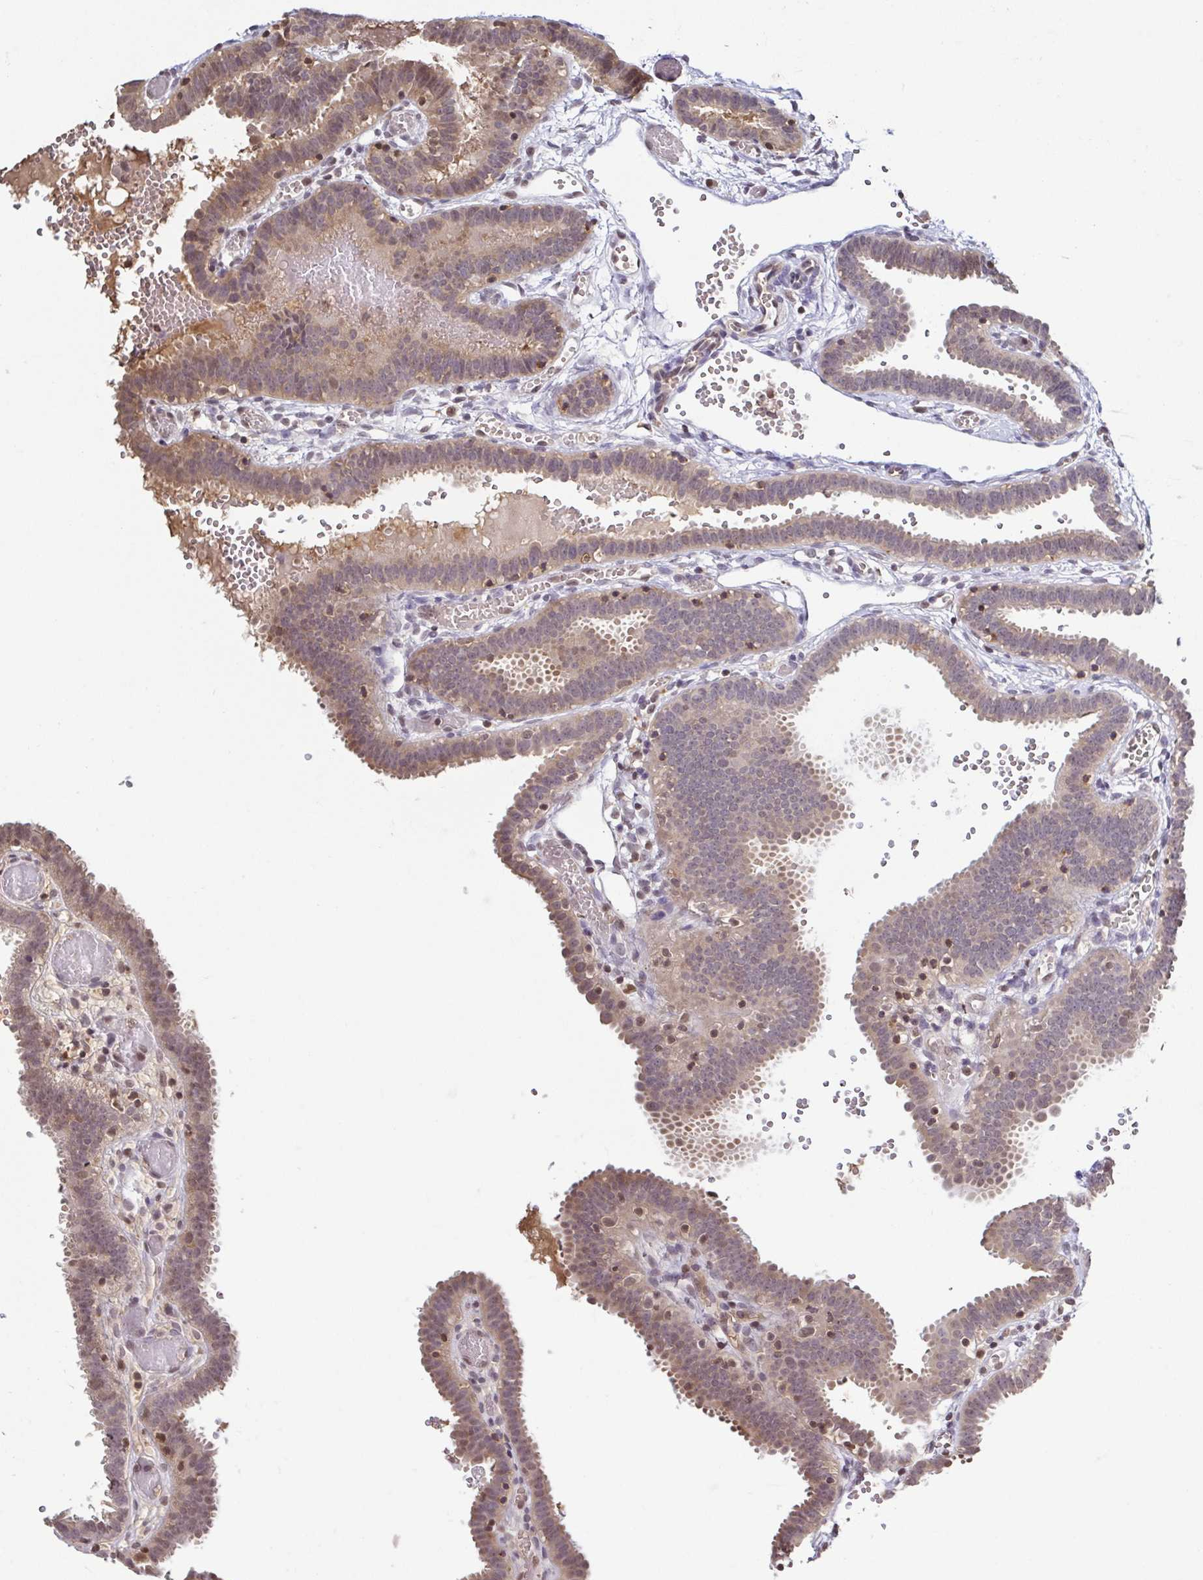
{"staining": {"intensity": "moderate", "quantity": ">75%", "location": "cytoplasmic/membranous,nuclear"}, "tissue": "fallopian tube", "cell_type": "Glandular cells", "image_type": "normal", "snomed": [{"axis": "morphology", "description": "Normal tissue, NOS"}, {"axis": "topography", "description": "Fallopian tube"}], "caption": "Immunohistochemical staining of unremarkable fallopian tube demonstrates medium levels of moderate cytoplasmic/membranous,nuclear expression in about >75% of glandular cells. (brown staining indicates protein expression, while blue staining denotes nuclei).", "gene": "PSMB9", "patient": {"sex": "female", "age": 37}}